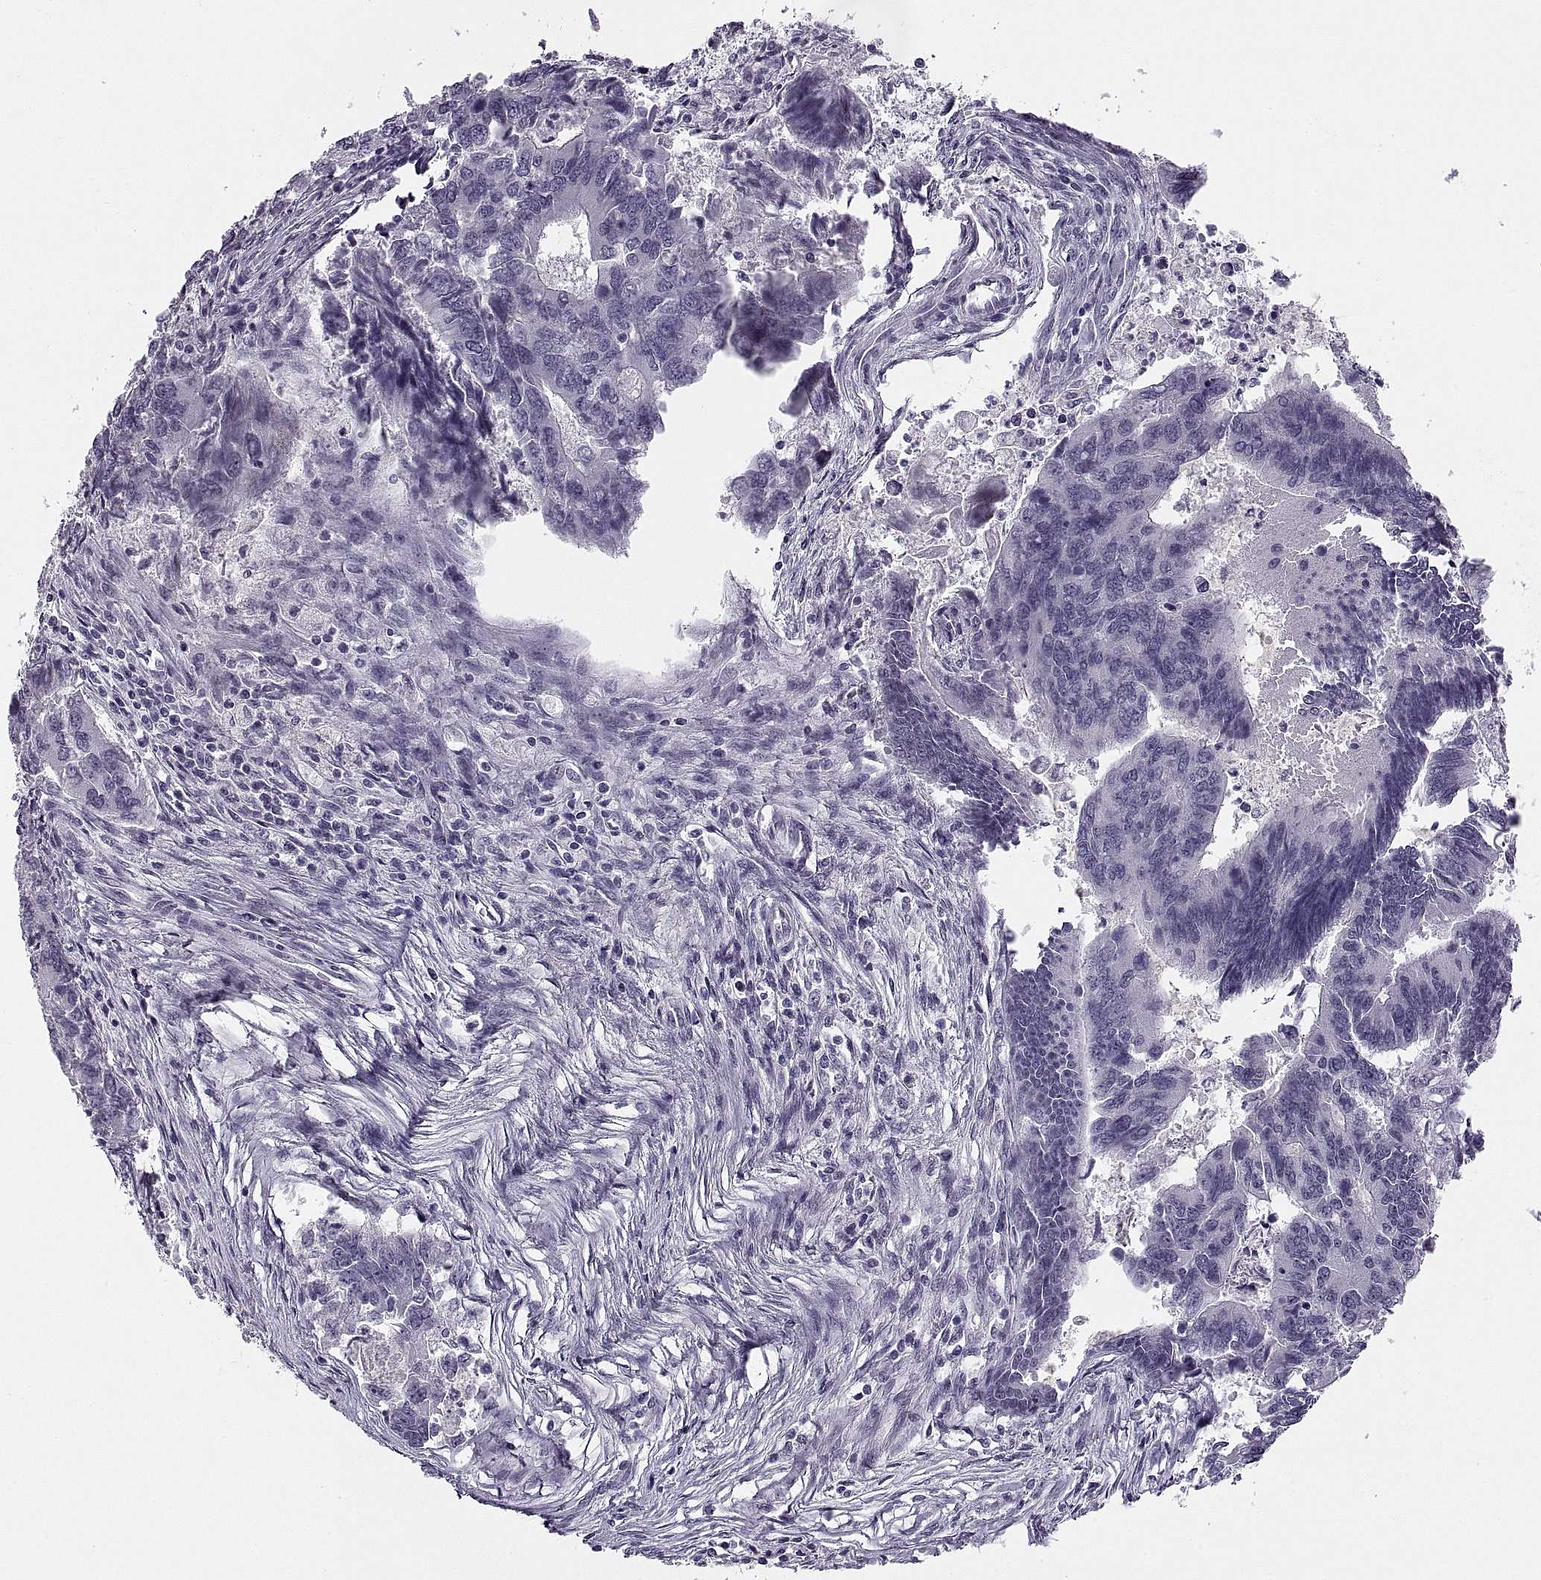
{"staining": {"intensity": "negative", "quantity": "none", "location": "none"}, "tissue": "colorectal cancer", "cell_type": "Tumor cells", "image_type": "cancer", "snomed": [{"axis": "morphology", "description": "Adenocarcinoma, NOS"}, {"axis": "topography", "description": "Colon"}], "caption": "An immunohistochemistry (IHC) photomicrograph of colorectal adenocarcinoma is shown. There is no staining in tumor cells of colorectal adenocarcinoma.", "gene": "TBC1D3G", "patient": {"sex": "female", "age": 67}}